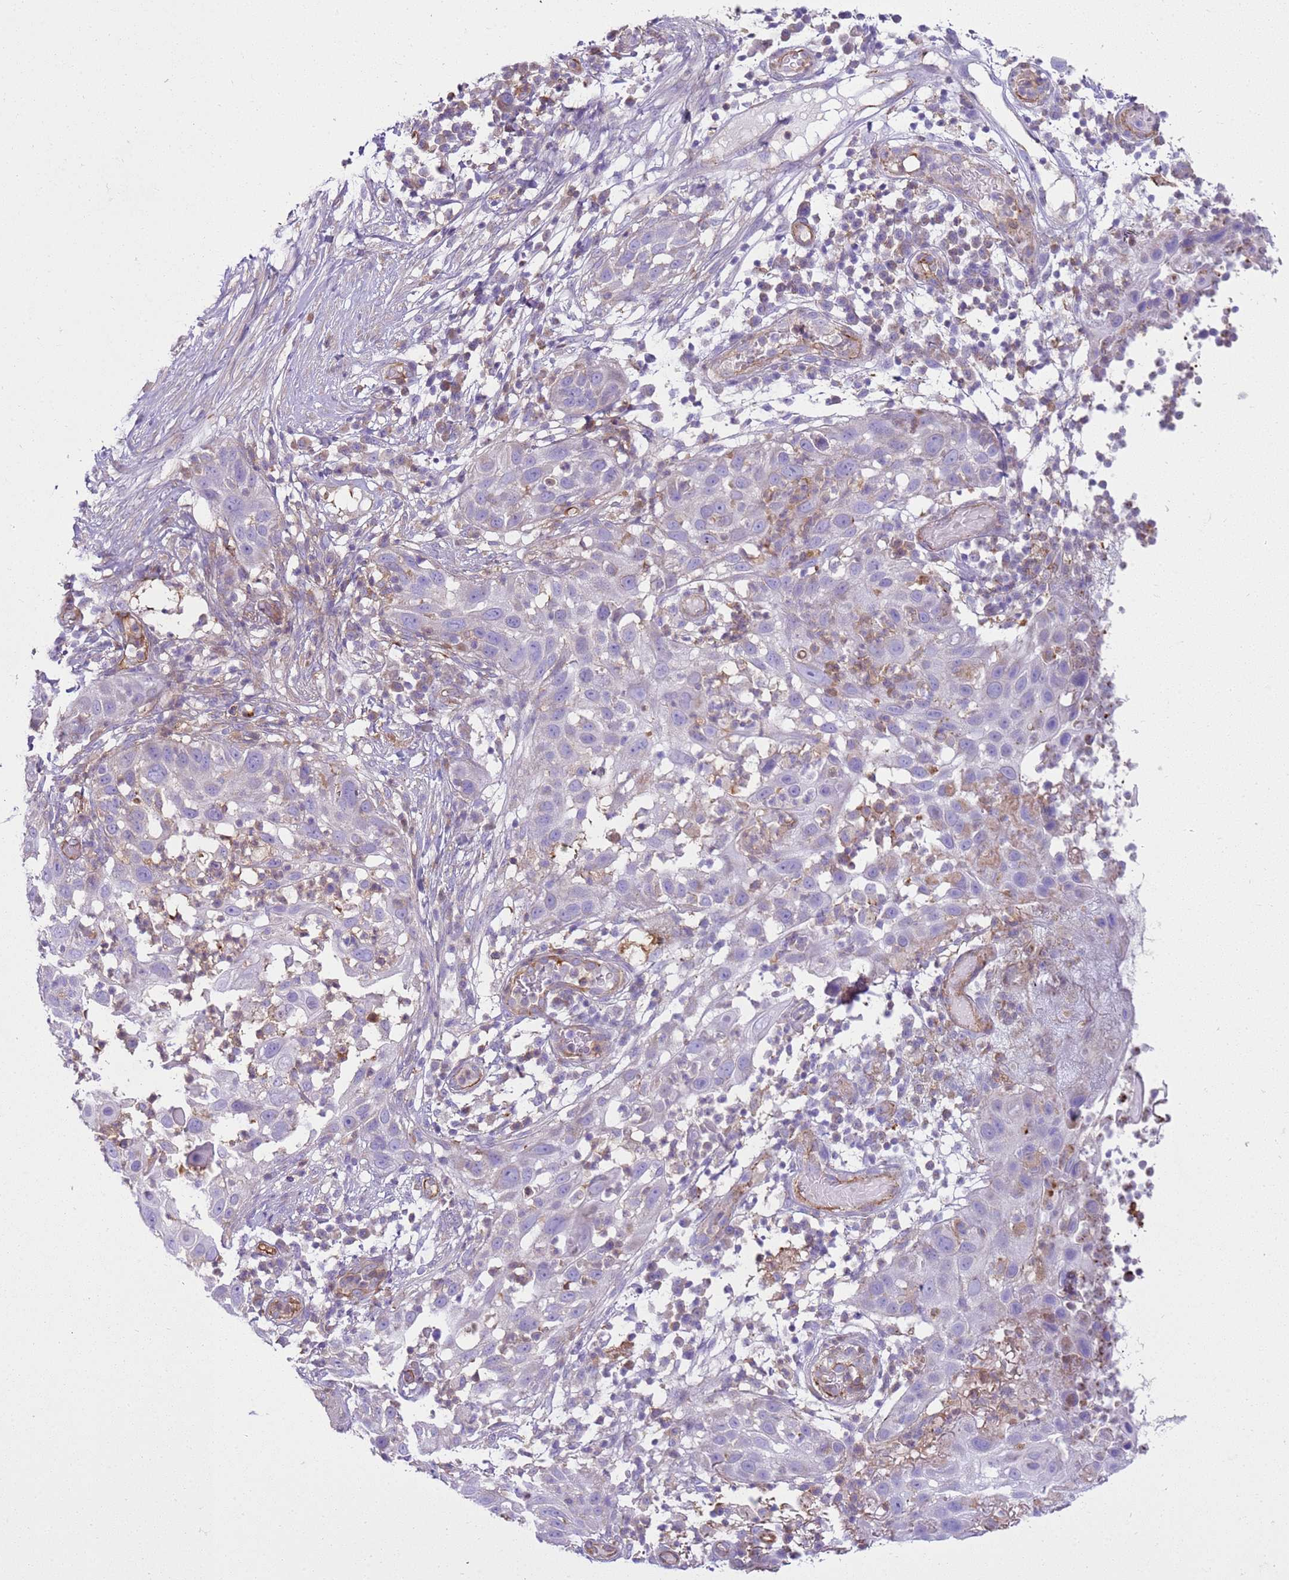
{"staining": {"intensity": "weak", "quantity": "<25%", "location": "cytoplasmic/membranous"}, "tissue": "skin cancer", "cell_type": "Tumor cells", "image_type": "cancer", "snomed": [{"axis": "morphology", "description": "Squamous cell carcinoma, NOS"}, {"axis": "topography", "description": "Skin"}], "caption": "IHC of skin squamous cell carcinoma displays no staining in tumor cells.", "gene": "SNX21", "patient": {"sex": "female", "age": 44}}